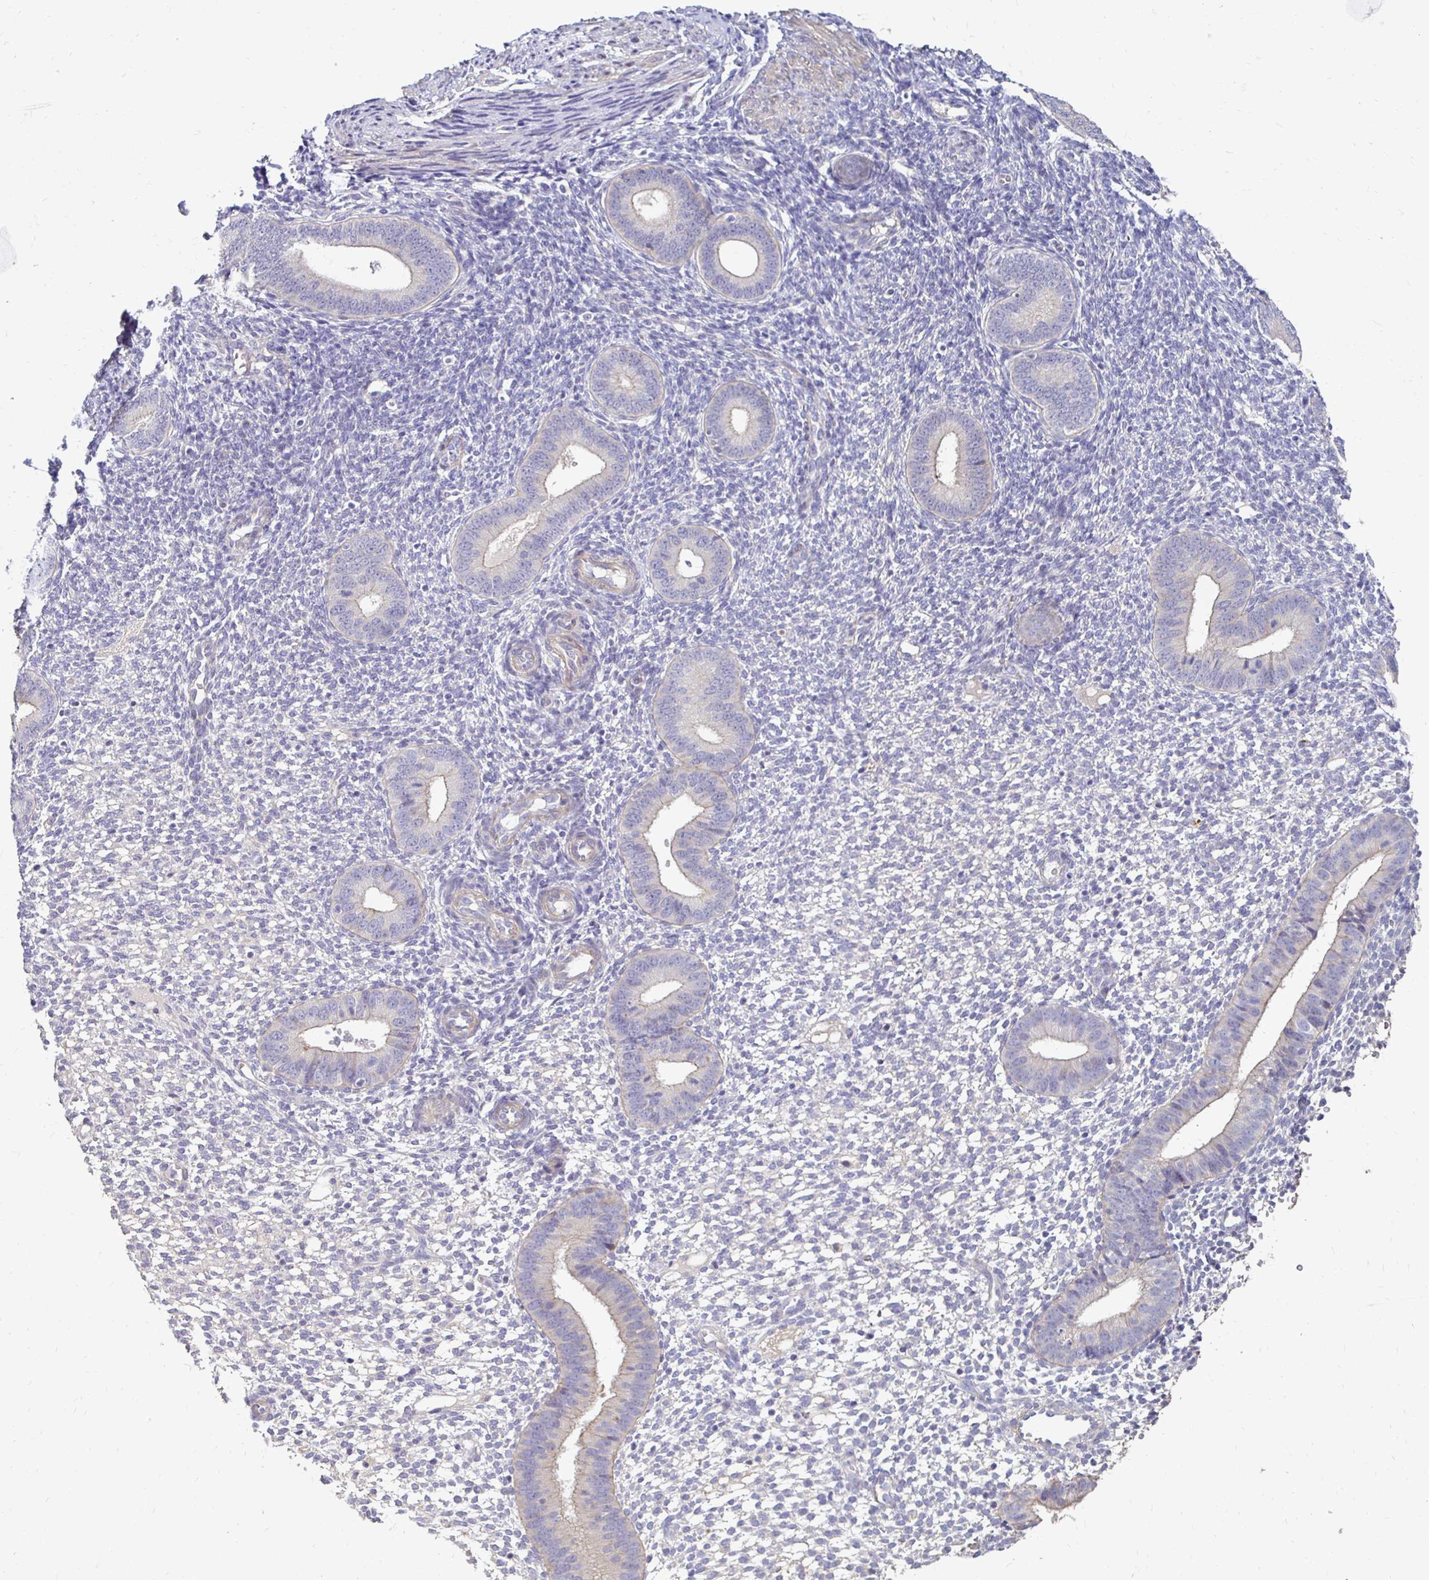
{"staining": {"intensity": "negative", "quantity": "none", "location": "none"}, "tissue": "endometrium", "cell_type": "Cells in endometrial stroma", "image_type": "normal", "snomed": [{"axis": "morphology", "description": "Normal tissue, NOS"}, {"axis": "topography", "description": "Endometrium"}], "caption": "Normal endometrium was stained to show a protein in brown. There is no significant positivity in cells in endometrial stroma. (Immunohistochemistry (ihc), brightfield microscopy, high magnification).", "gene": "AKAP6", "patient": {"sex": "female", "age": 40}}